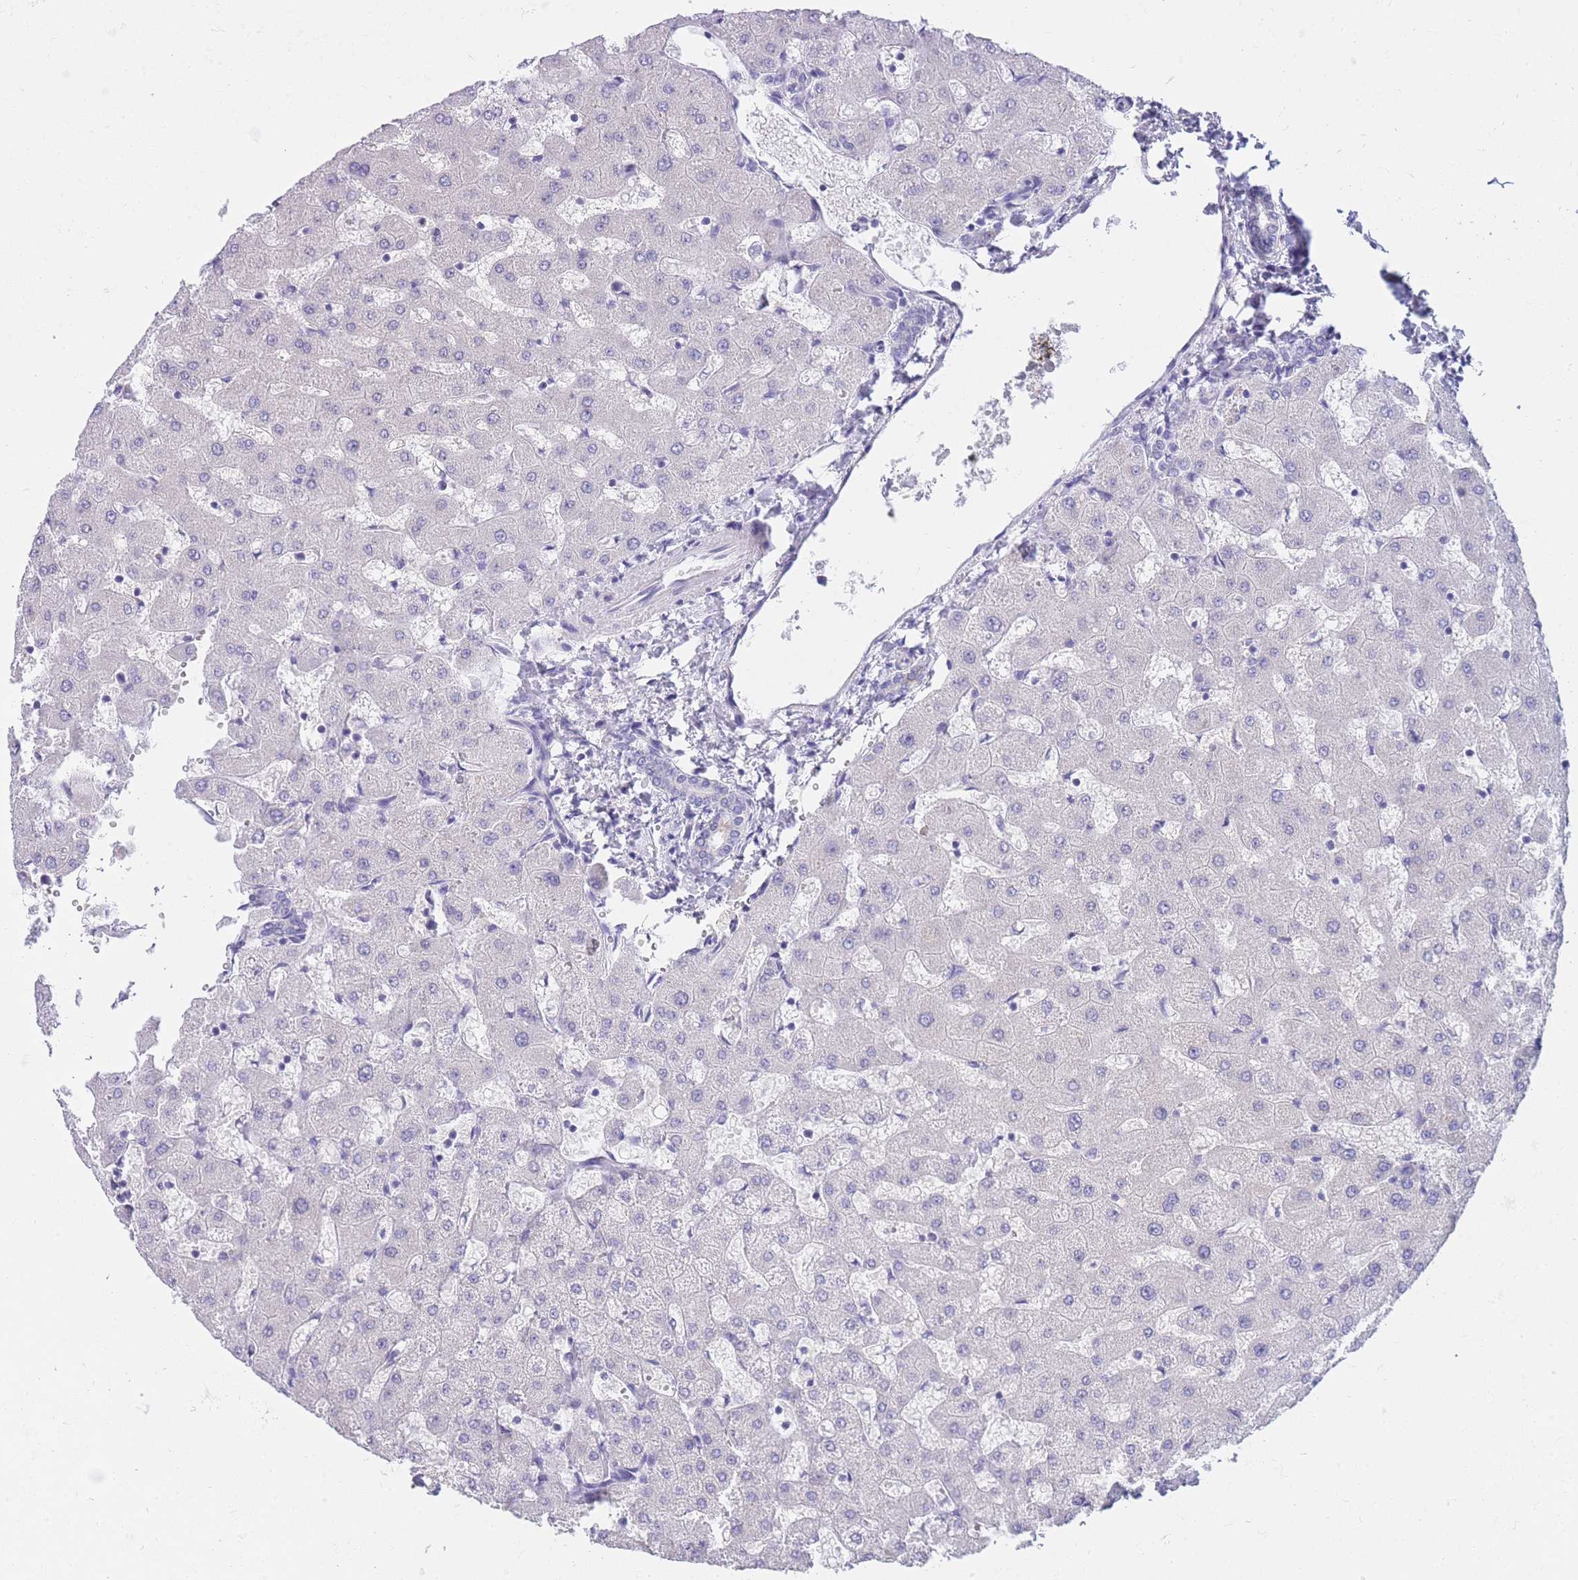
{"staining": {"intensity": "negative", "quantity": "none", "location": "none"}, "tissue": "liver", "cell_type": "Cholangiocytes", "image_type": "normal", "snomed": [{"axis": "morphology", "description": "Normal tissue, NOS"}, {"axis": "topography", "description": "Liver"}], "caption": "IHC histopathology image of unremarkable liver: liver stained with DAB (3,3'-diaminobenzidine) displays no significant protein staining in cholangiocytes.", "gene": "FRAT2", "patient": {"sex": "female", "age": 63}}